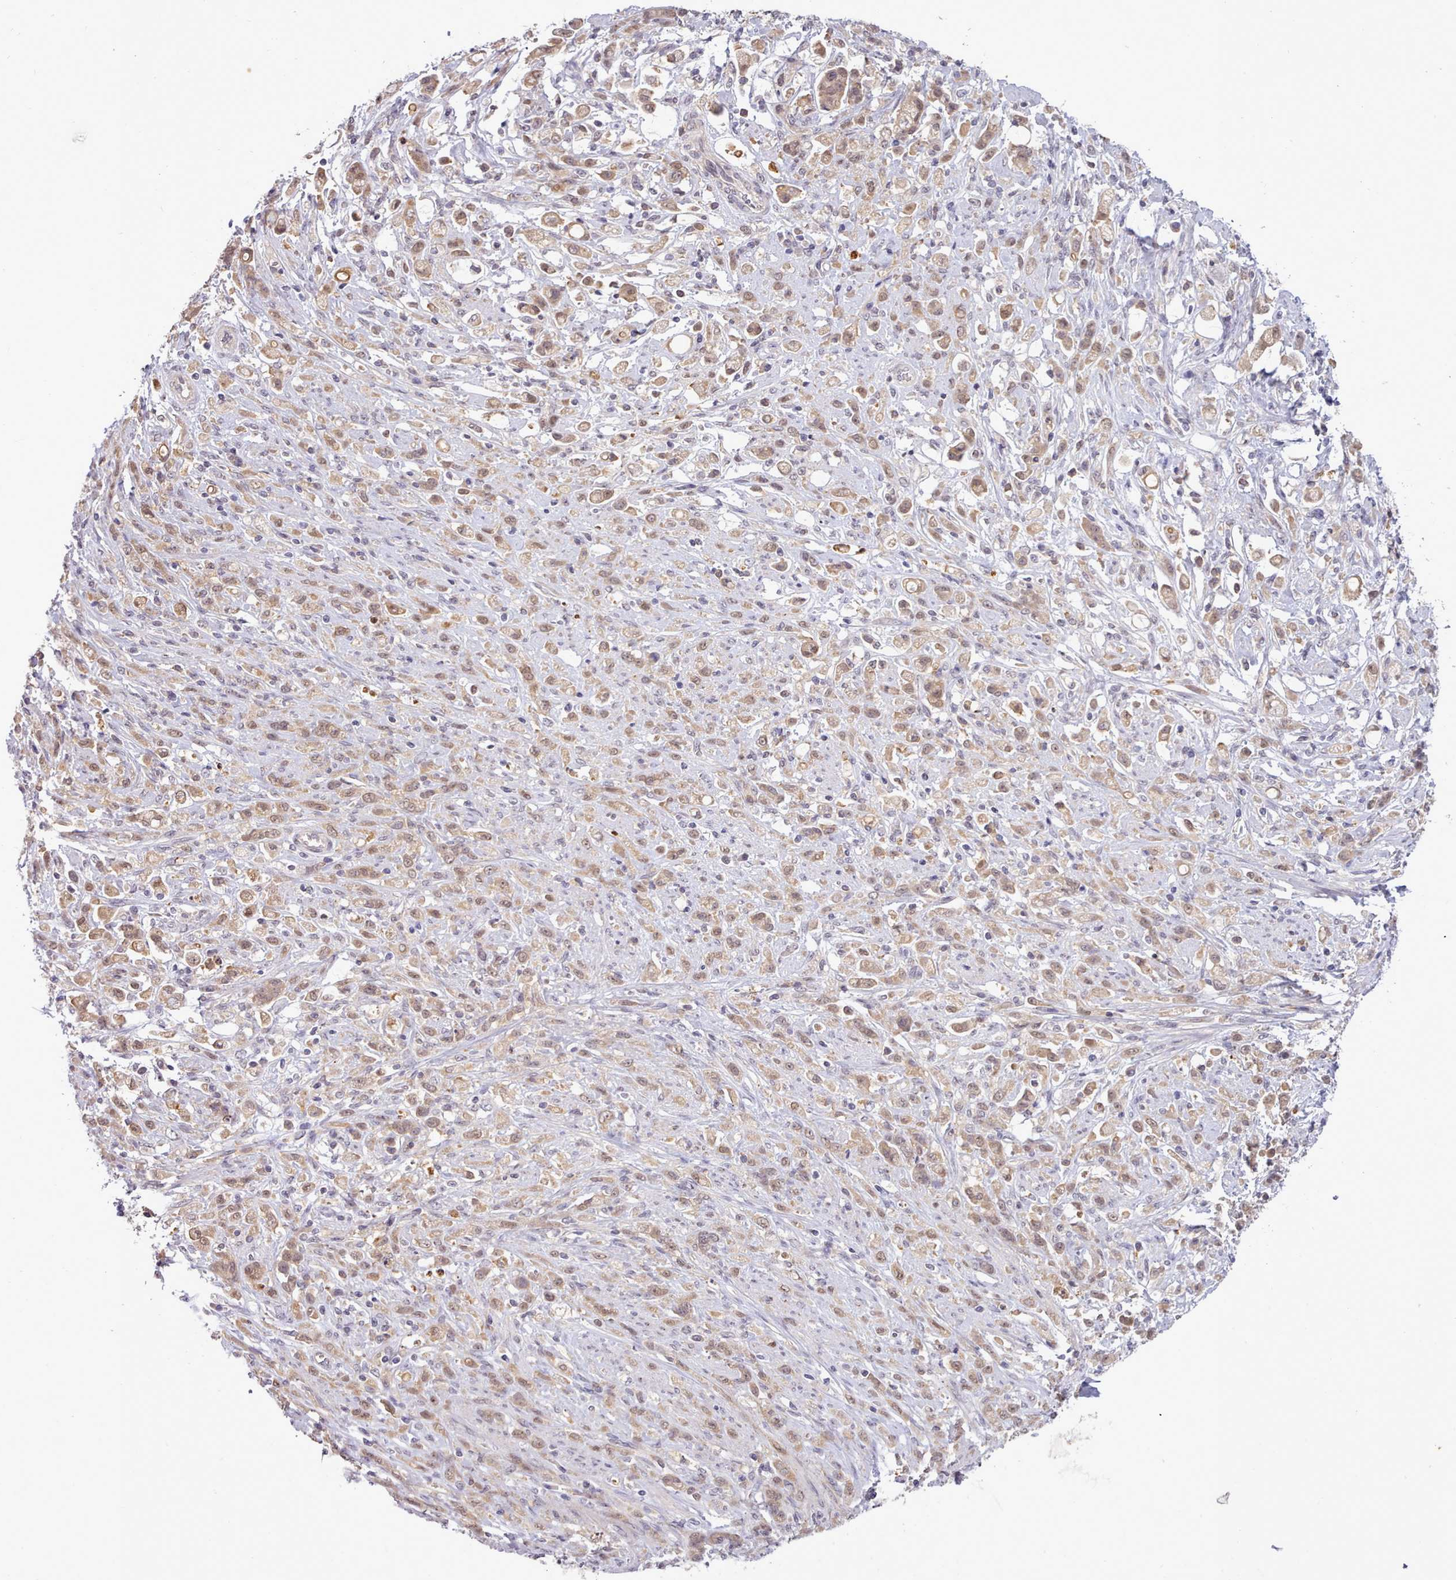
{"staining": {"intensity": "moderate", "quantity": ">75%", "location": "cytoplasmic/membranous,nuclear"}, "tissue": "stomach cancer", "cell_type": "Tumor cells", "image_type": "cancer", "snomed": [{"axis": "morphology", "description": "Adenocarcinoma, NOS"}, {"axis": "topography", "description": "Stomach"}], "caption": "The immunohistochemical stain highlights moderate cytoplasmic/membranous and nuclear positivity in tumor cells of stomach cancer (adenocarcinoma) tissue. The staining is performed using DAB (3,3'-diaminobenzidine) brown chromogen to label protein expression. The nuclei are counter-stained blue using hematoxylin.", "gene": "ARL17A", "patient": {"sex": "female", "age": 60}}